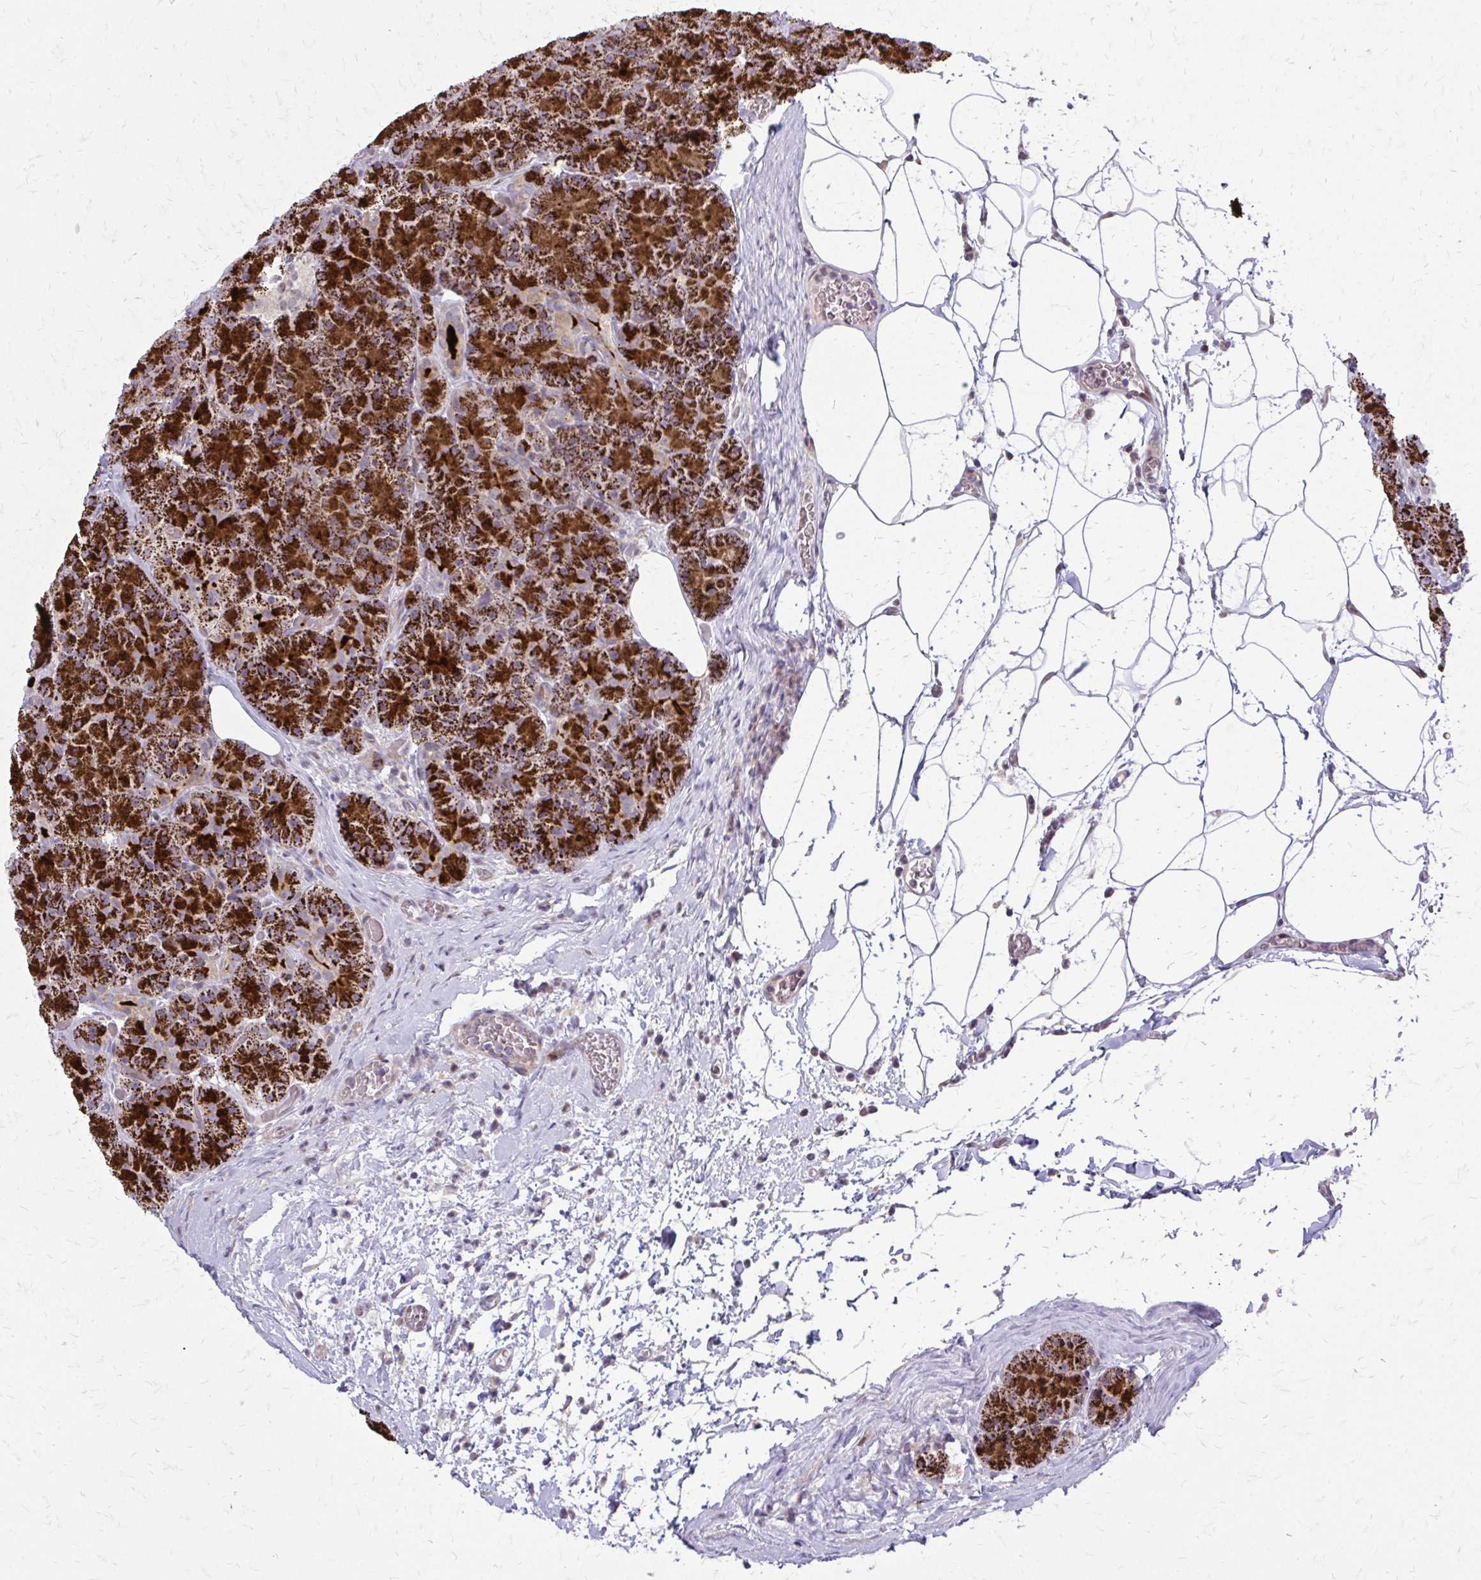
{"staining": {"intensity": "strong", "quantity": ">75%", "location": "cytoplasmic/membranous"}, "tissue": "pancreas", "cell_type": "Exocrine glandular cells", "image_type": "normal", "snomed": [{"axis": "morphology", "description": "Normal tissue, NOS"}, {"axis": "topography", "description": "Pancreas"}], "caption": "Normal pancreas shows strong cytoplasmic/membranous staining in approximately >75% of exocrine glandular cells.", "gene": "PPDPFL", "patient": {"sex": "male", "age": 57}}